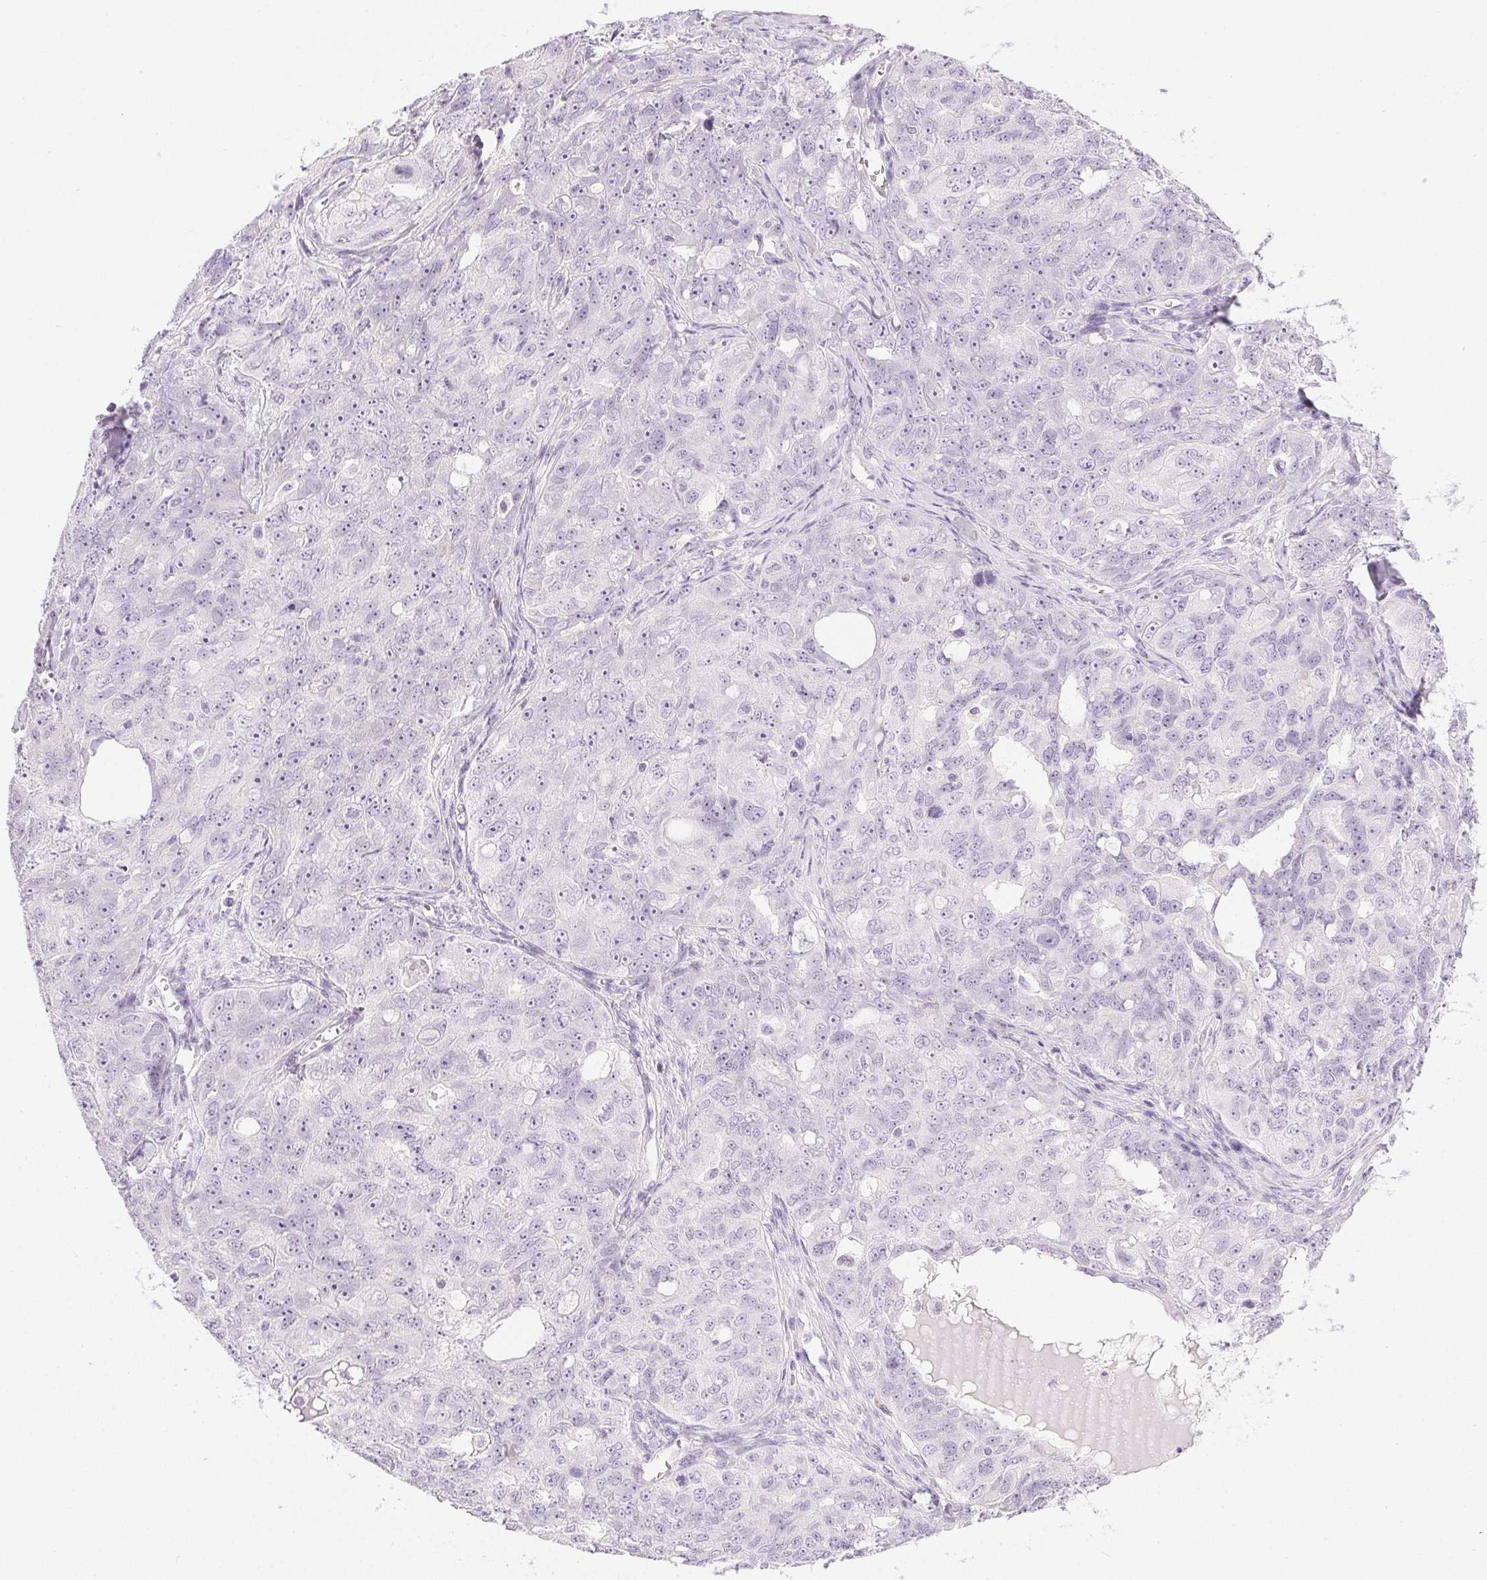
{"staining": {"intensity": "negative", "quantity": "none", "location": "none"}, "tissue": "ovarian cancer", "cell_type": "Tumor cells", "image_type": "cancer", "snomed": [{"axis": "morphology", "description": "Carcinoma, endometroid"}, {"axis": "topography", "description": "Ovary"}], "caption": "Immunohistochemistry (IHC) photomicrograph of ovarian endometroid carcinoma stained for a protein (brown), which exhibits no positivity in tumor cells.", "gene": "SLC5A2", "patient": {"sex": "female", "age": 70}}